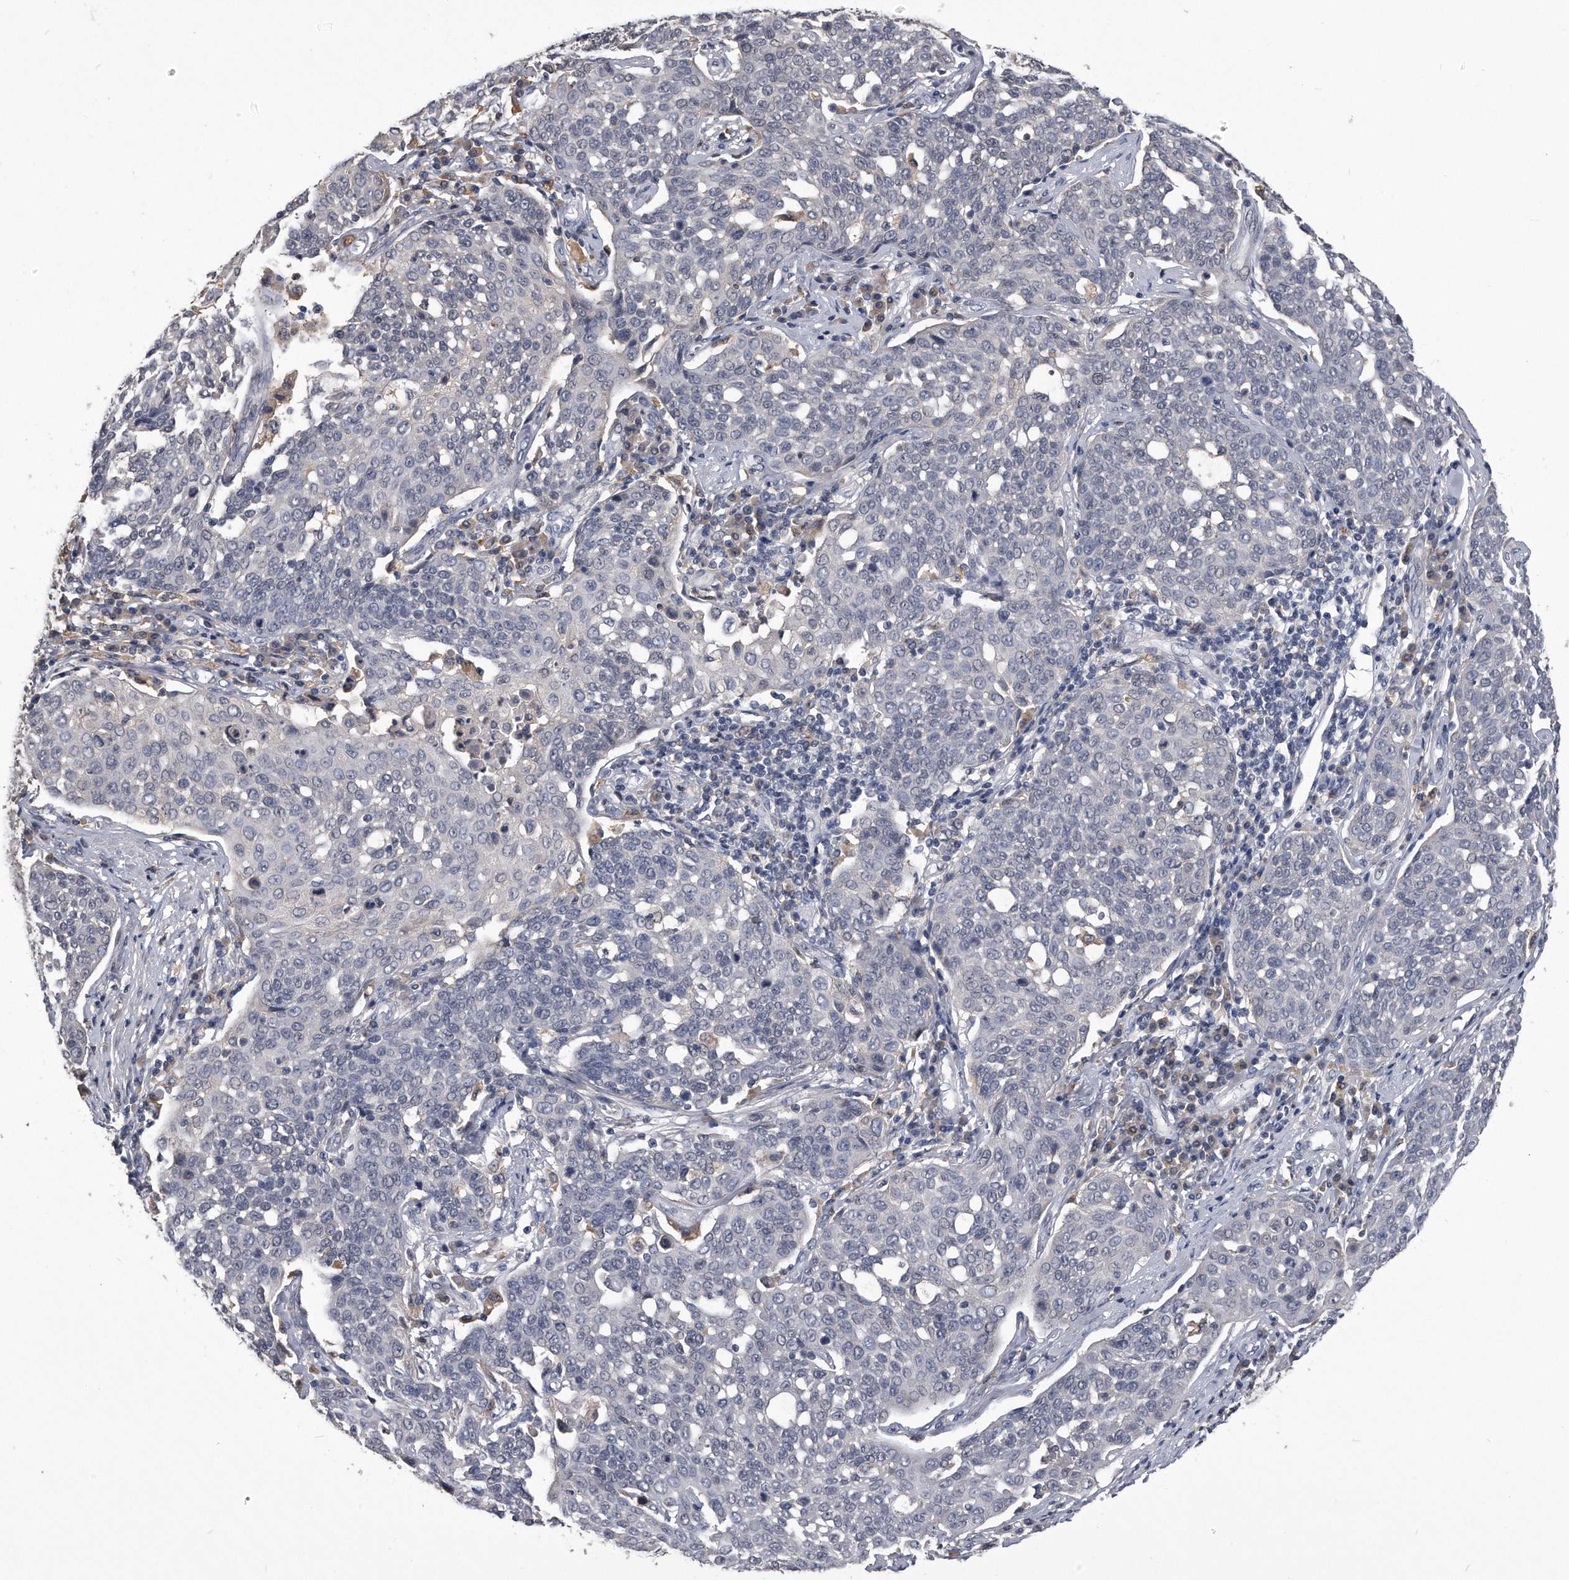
{"staining": {"intensity": "negative", "quantity": "none", "location": "none"}, "tissue": "cervical cancer", "cell_type": "Tumor cells", "image_type": "cancer", "snomed": [{"axis": "morphology", "description": "Squamous cell carcinoma, NOS"}, {"axis": "topography", "description": "Cervix"}], "caption": "Cervical cancer was stained to show a protein in brown. There is no significant staining in tumor cells. (DAB immunohistochemistry (IHC) with hematoxylin counter stain).", "gene": "PDXK", "patient": {"sex": "female", "age": 34}}